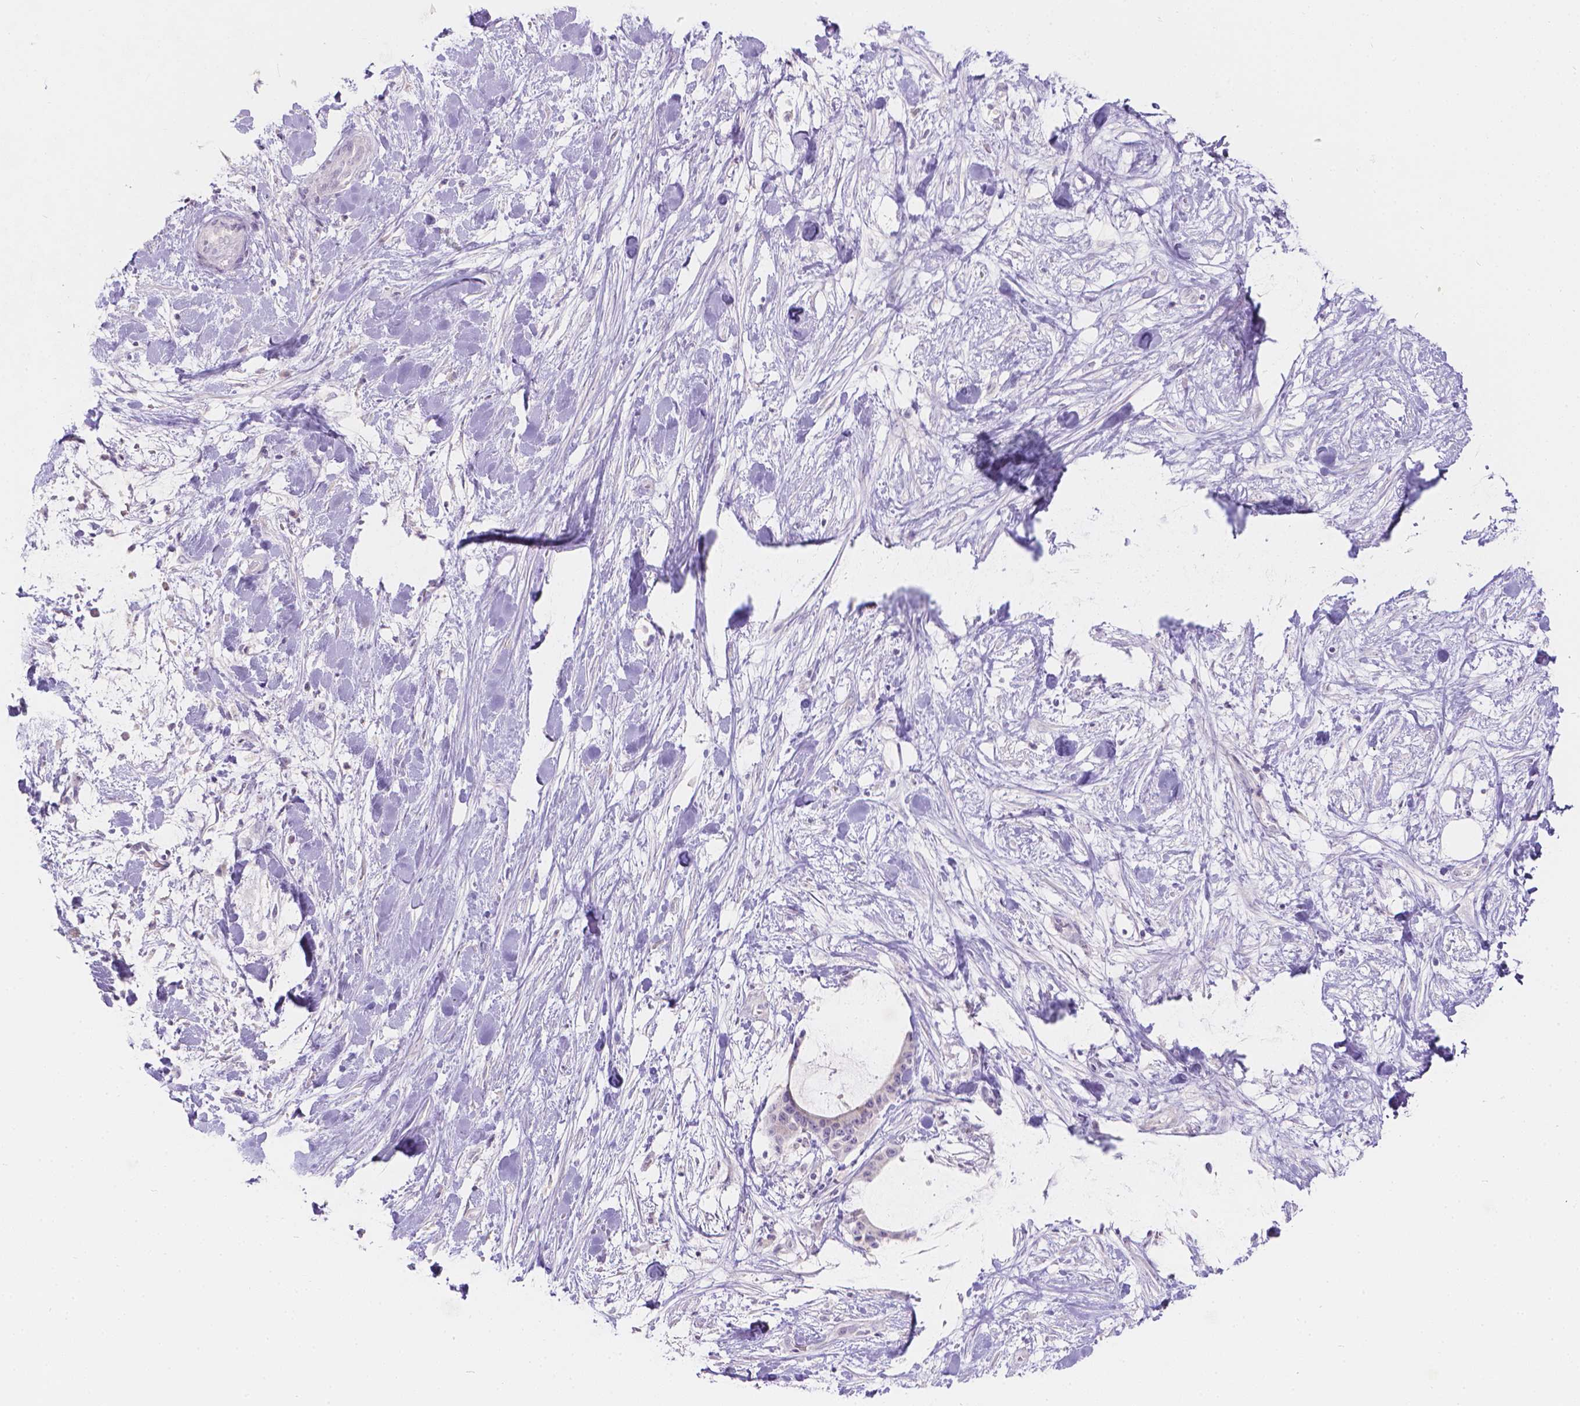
{"staining": {"intensity": "negative", "quantity": "none", "location": "none"}, "tissue": "liver cancer", "cell_type": "Tumor cells", "image_type": "cancer", "snomed": [{"axis": "morphology", "description": "Cholangiocarcinoma"}, {"axis": "topography", "description": "Liver"}], "caption": "Immunohistochemistry (IHC) of human liver cancer exhibits no staining in tumor cells. The staining is performed using DAB (3,3'-diaminobenzidine) brown chromogen with nuclei counter-stained in using hematoxylin.", "gene": "HTN3", "patient": {"sex": "female", "age": 73}}